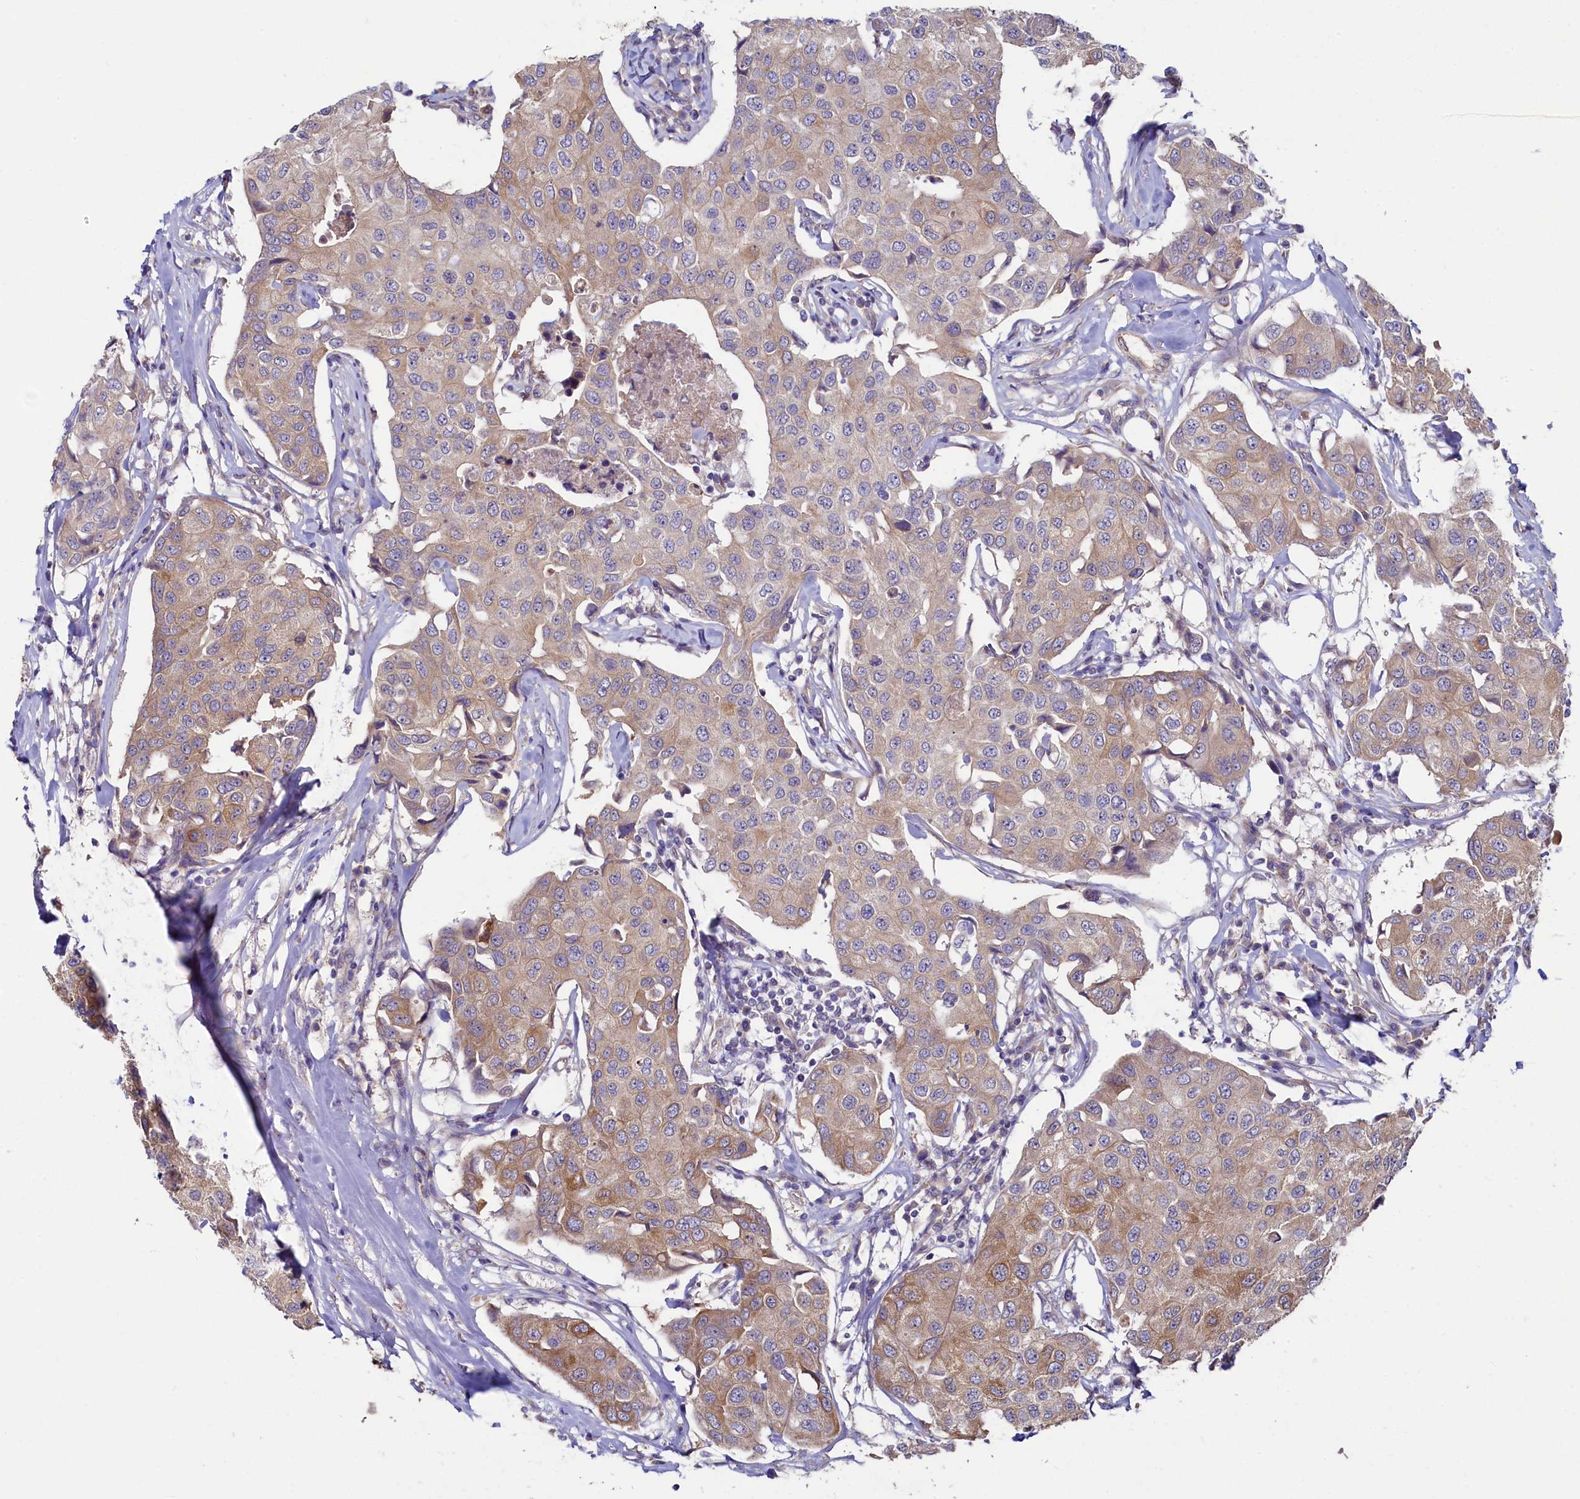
{"staining": {"intensity": "weak", "quantity": ">75%", "location": "cytoplasmic/membranous"}, "tissue": "breast cancer", "cell_type": "Tumor cells", "image_type": "cancer", "snomed": [{"axis": "morphology", "description": "Duct carcinoma"}, {"axis": "topography", "description": "Breast"}], "caption": "Breast cancer (intraductal carcinoma) stained for a protein (brown) demonstrates weak cytoplasmic/membranous positive staining in about >75% of tumor cells.", "gene": "SPATA2L", "patient": {"sex": "female", "age": 80}}